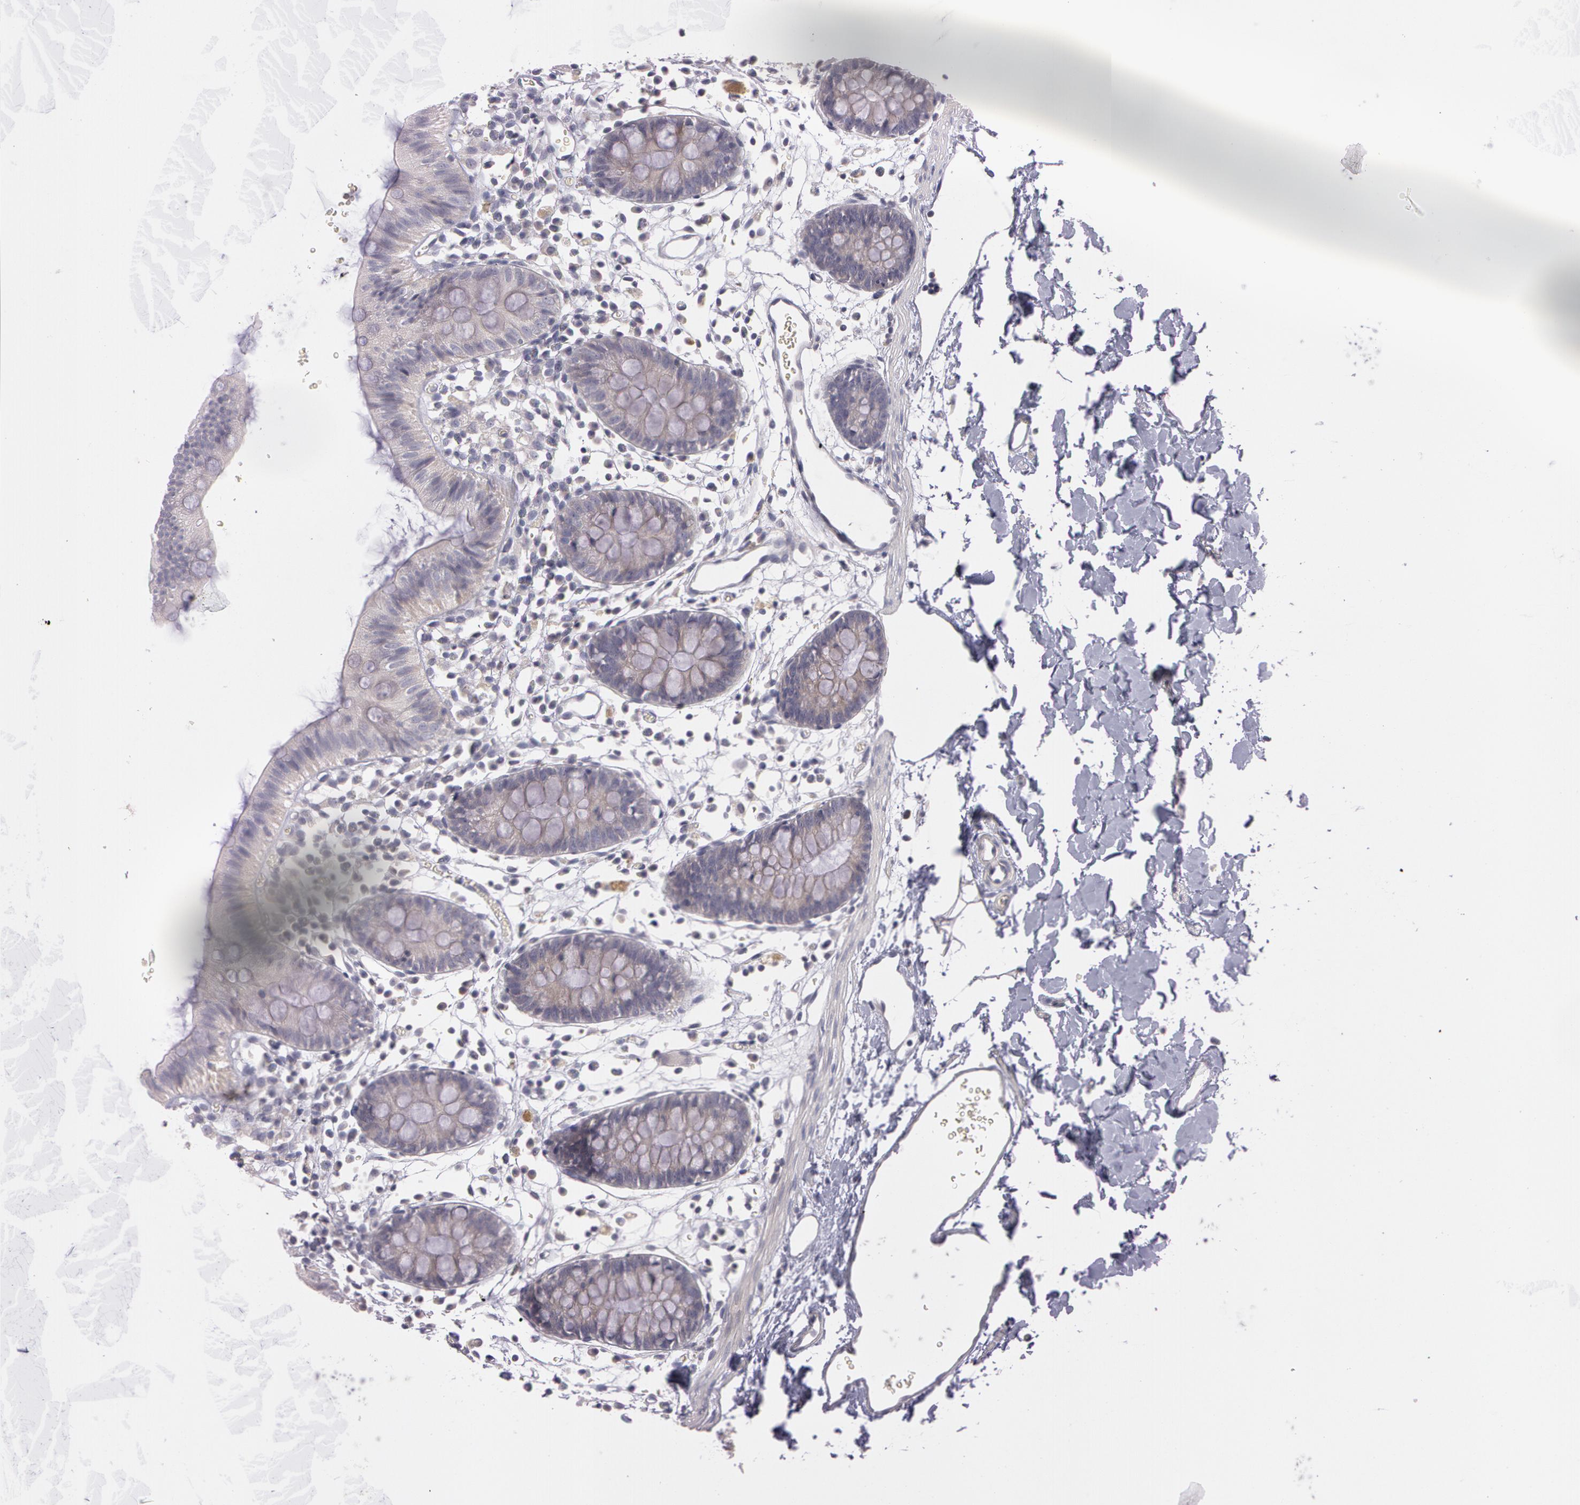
{"staining": {"intensity": "negative", "quantity": "none", "location": "none"}, "tissue": "colon", "cell_type": "Endothelial cells", "image_type": "normal", "snomed": [{"axis": "morphology", "description": "Normal tissue, NOS"}, {"axis": "topography", "description": "Colon"}], "caption": "Colon stained for a protein using immunohistochemistry (IHC) reveals no positivity endothelial cells.", "gene": "MXRA5", "patient": {"sex": "male", "age": 14}}